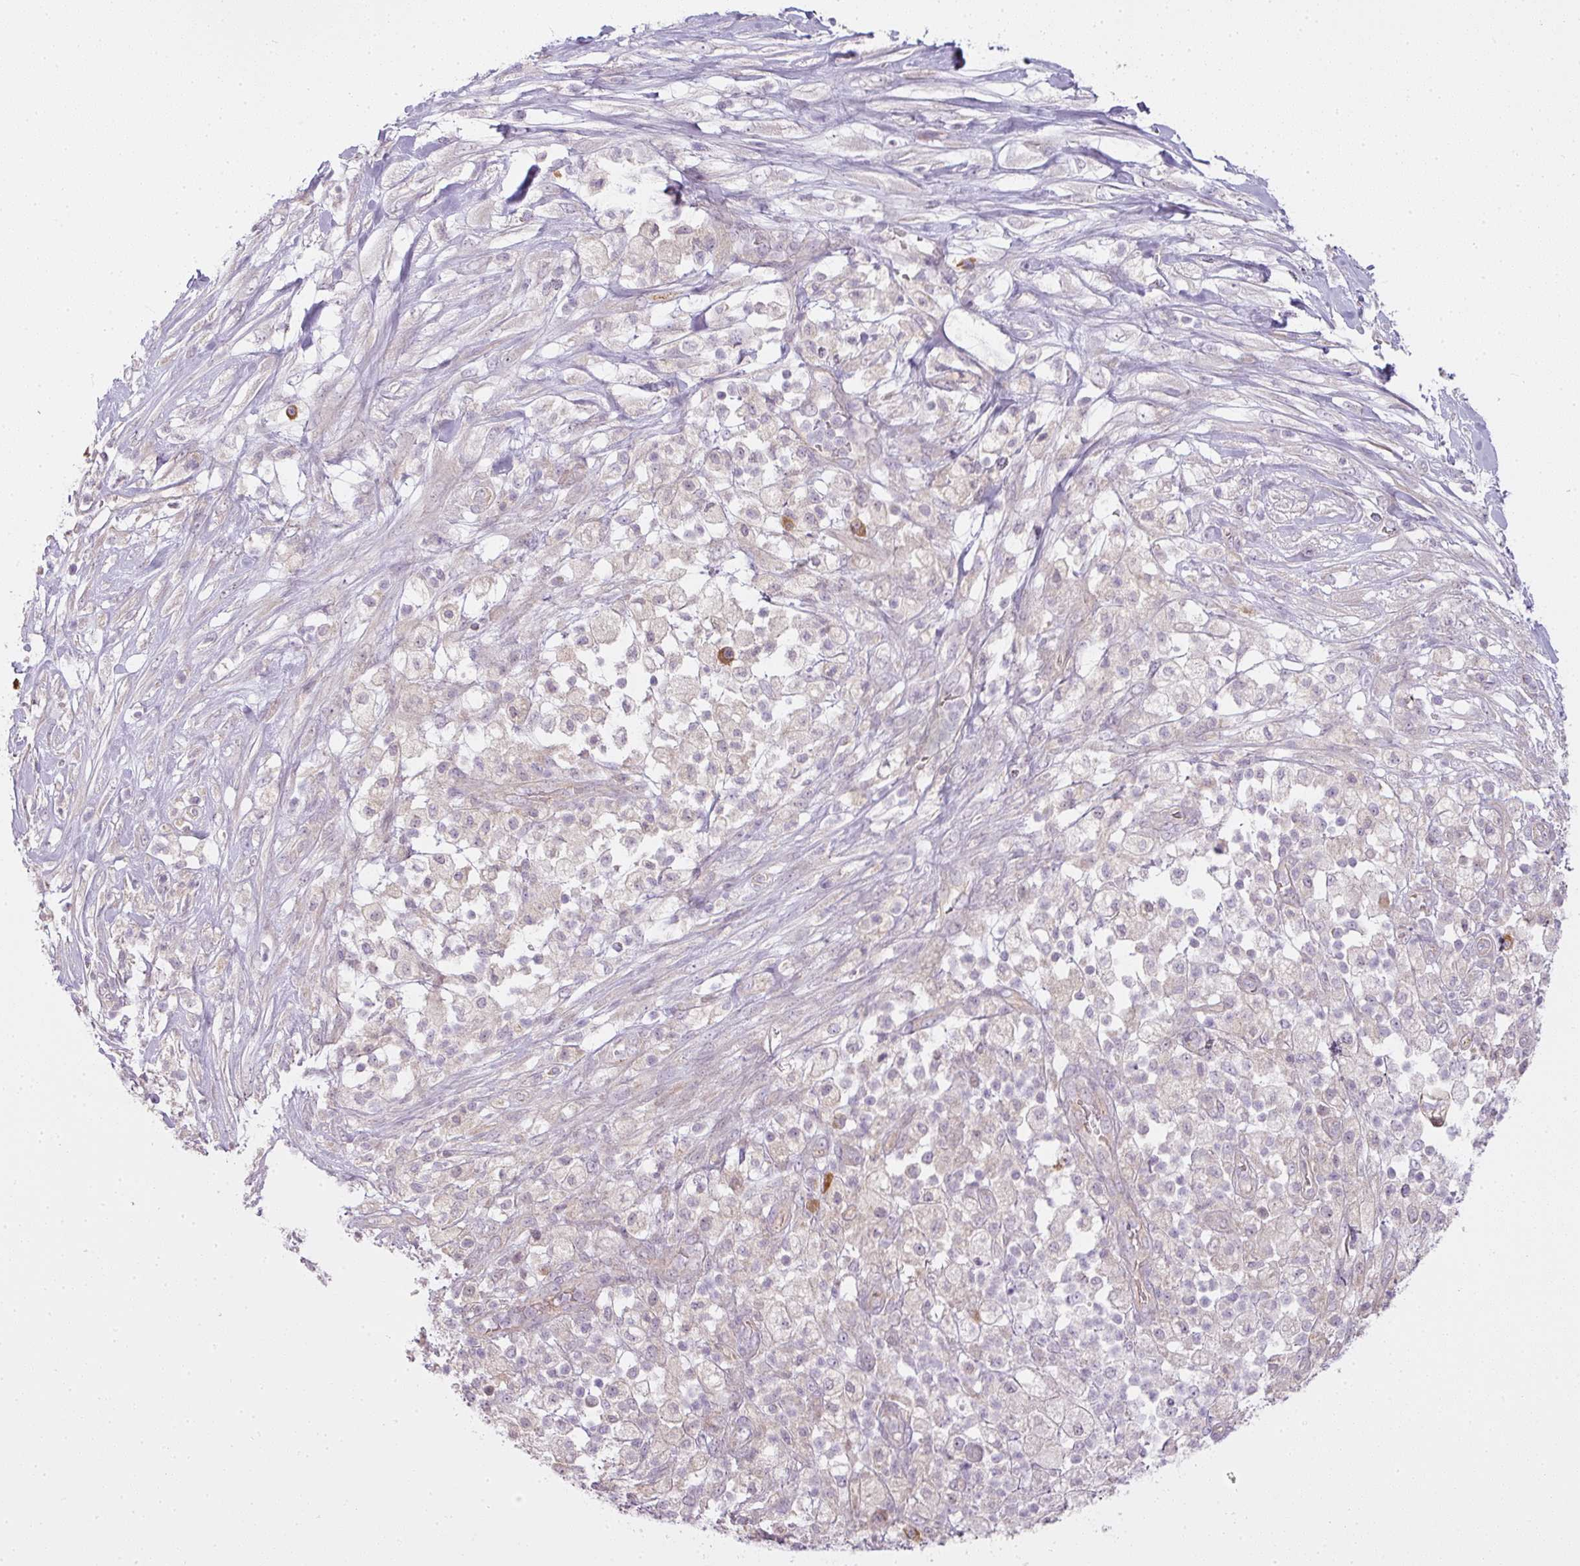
{"staining": {"intensity": "negative", "quantity": "none", "location": "none"}, "tissue": "pancreatic cancer", "cell_type": "Tumor cells", "image_type": "cancer", "snomed": [{"axis": "morphology", "description": "Adenocarcinoma, NOS"}, {"axis": "topography", "description": "Pancreas"}], "caption": "A high-resolution photomicrograph shows immunohistochemistry (IHC) staining of pancreatic adenocarcinoma, which exhibits no significant positivity in tumor cells.", "gene": "LY75", "patient": {"sex": "female", "age": 72}}